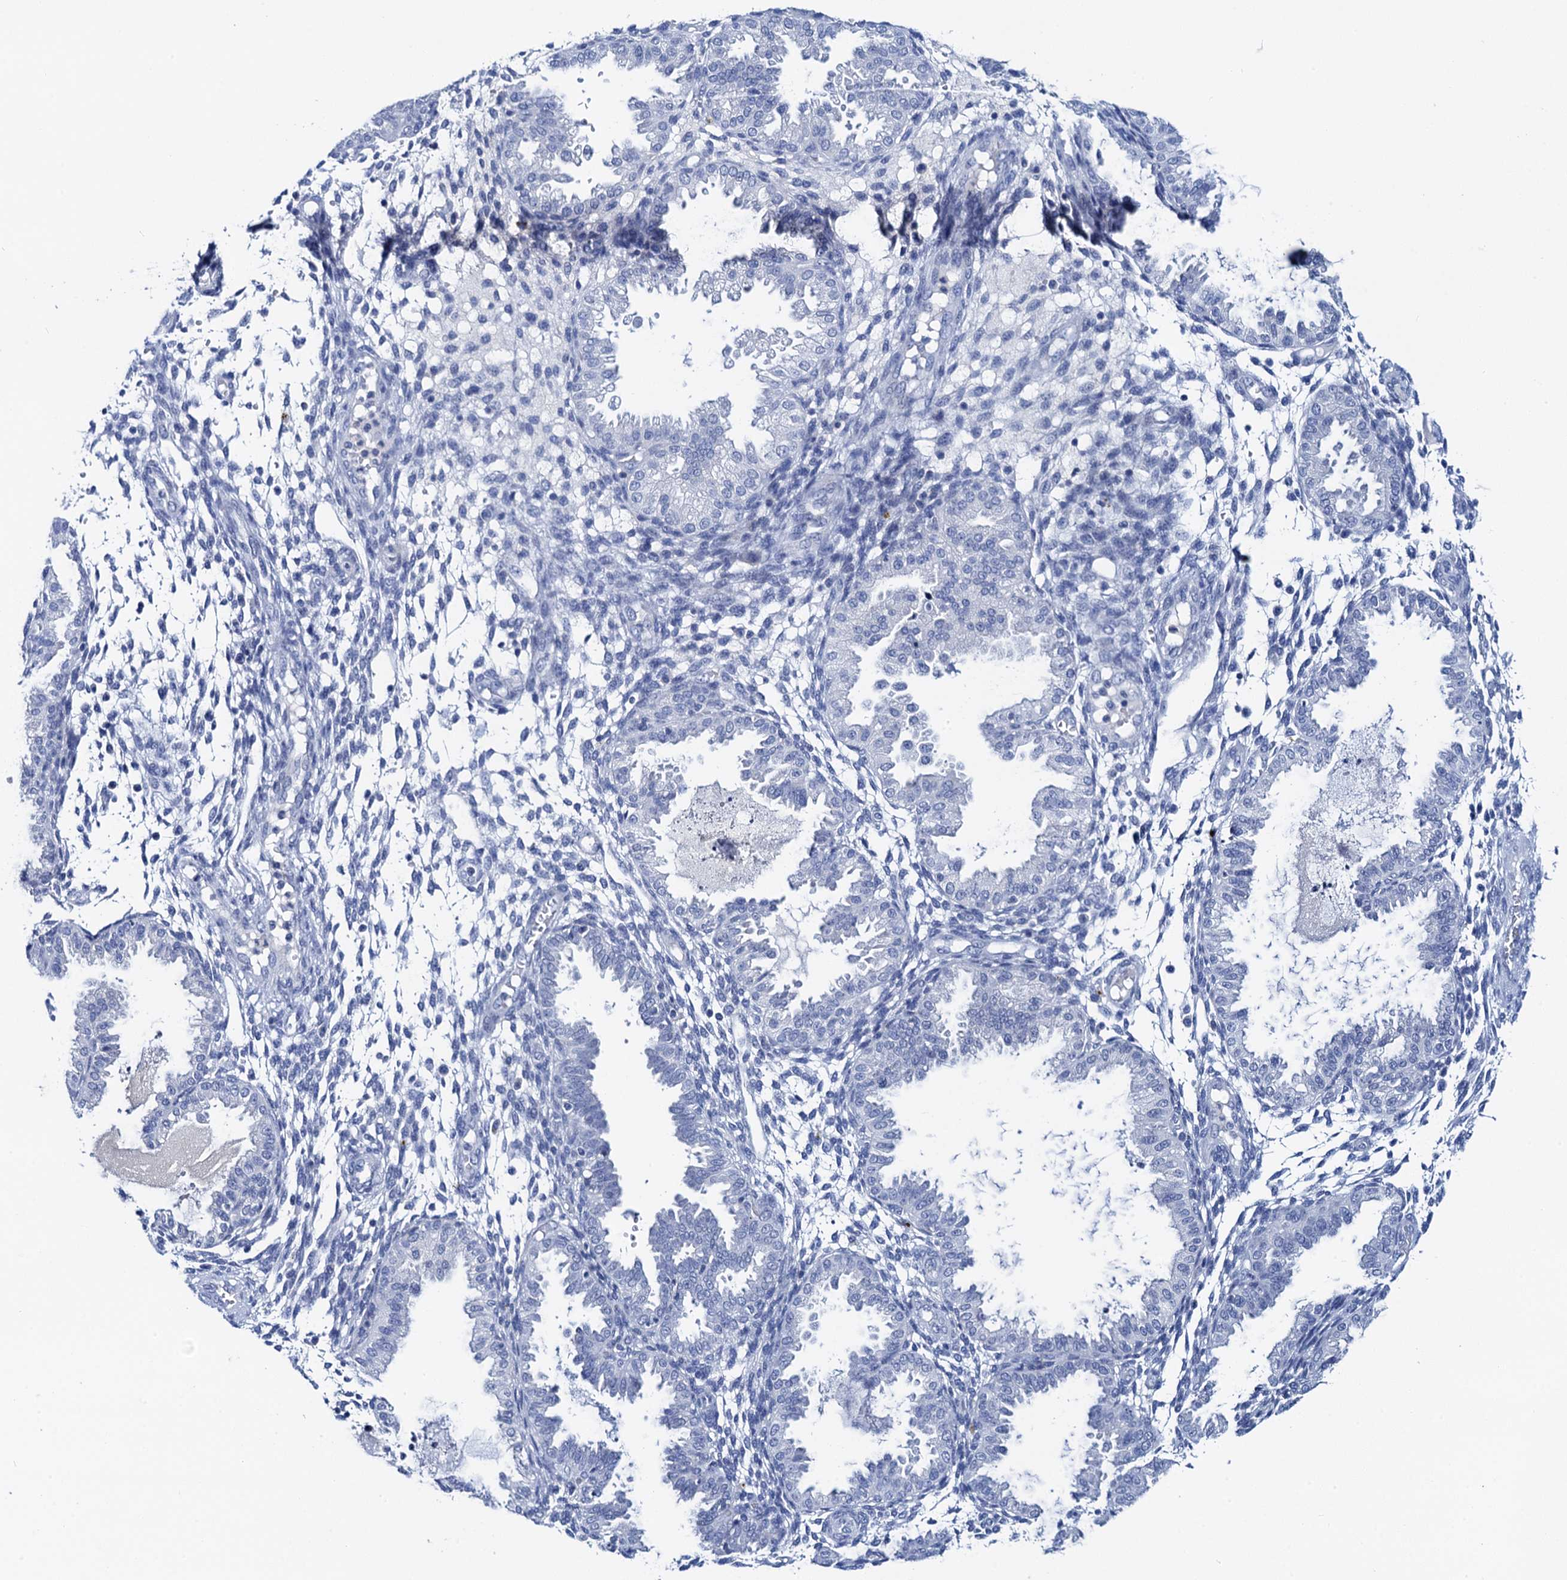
{"staining": {"intensity": "negative", "quantity": "none", "location": "none"}, "tissue": "endometrium", "cell_type": "Cells in endometrial stroma", "image_type": "normal", "snomed": [{"axis": "morphology", "description": "Normal tissue, NOS"}, {"axis": "topography", "description": "Endometrium"}], "caption": "This is a micrograph of IHC staining of benign endometrium, which shows no positivity in cells in endometrial stroma.", "gene": "LYPD3", "patient": {"sex": "female", "age": 33}}